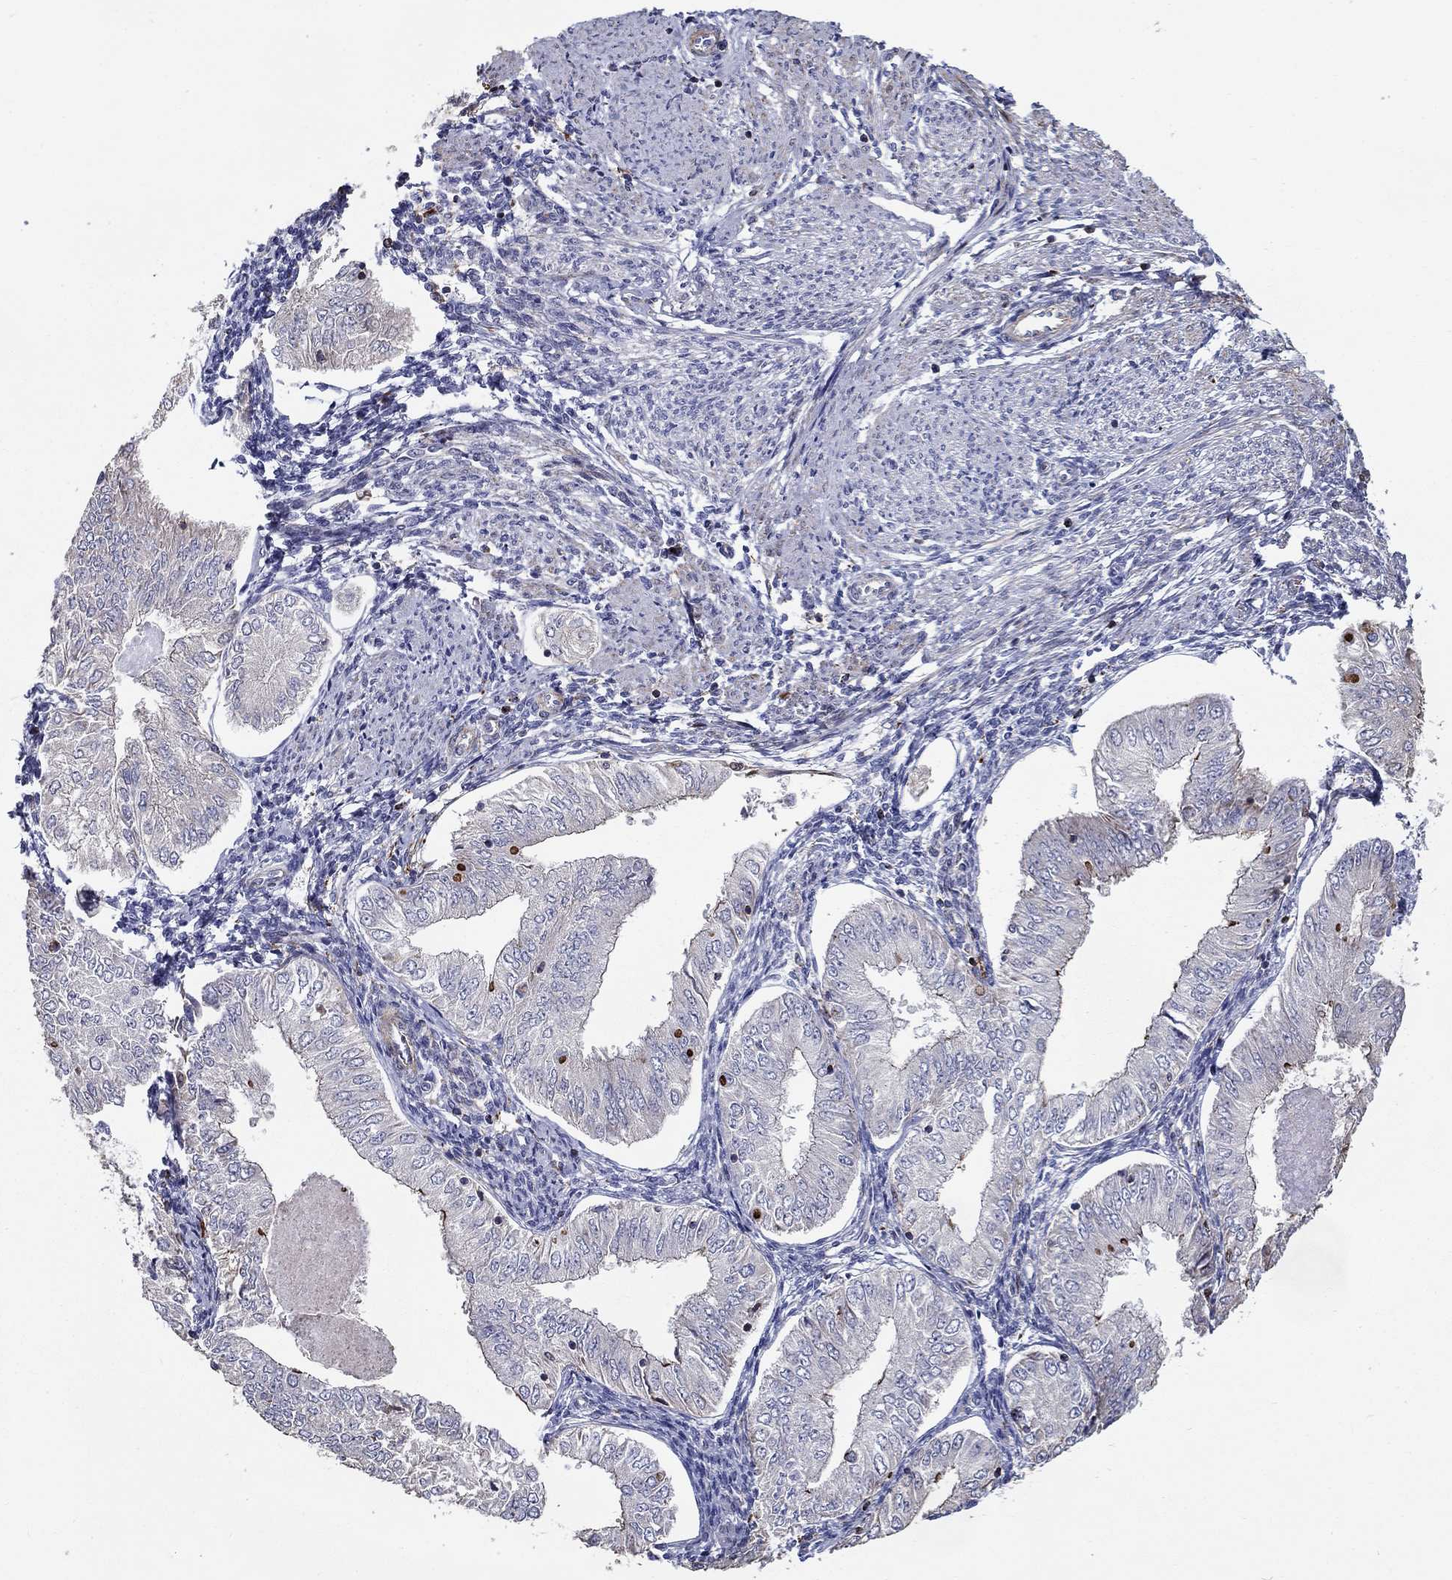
{"staining": {"intensity": "negative", "quantity": "none", "location": "none"}, "tissue": "endometrial cancer", "cell_type": "Tumor cells", "image_type": "cancer", "snomed": [{"axis": "morphology", "description": "Adenocarcinoma, NOS"}, {"axis": "topography", "description": "Endometrium"}], "caption": "An image of adenocarcinoma (endometrial) stained for a protein shows no brown staining in tumor cells.", "gene": "NPHP1", "patient": {"sex": "female", "age": 53}}